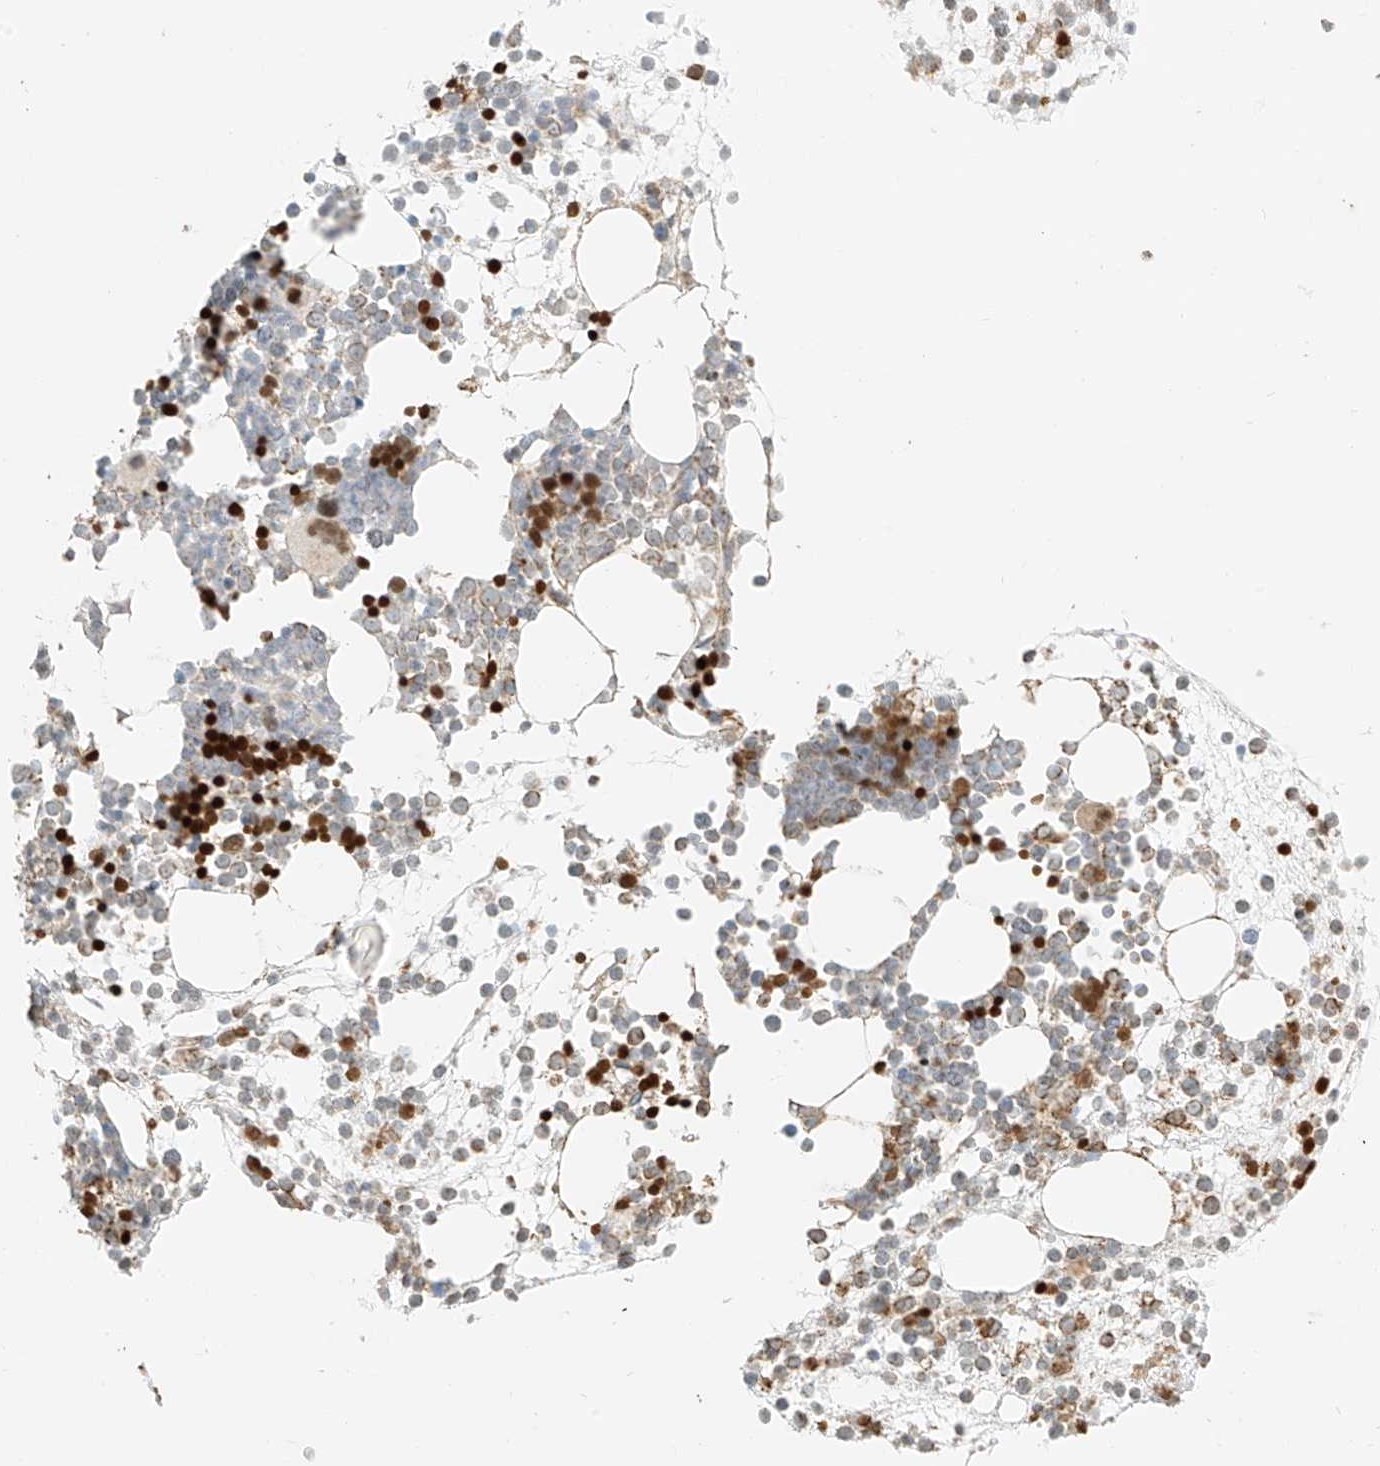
{"staining": {"intensity": "strong", "quantity": "25%-75%", "location": "nuclear"}, "tissue": "bone marrow", "cell_type": "Hematopoietic cells", "image_type": "normal", "snomed": [{"axis": "morphology", "description": "Normal tissue, NOS"}, {"axis": "topography", "description": "Bone marrow"}], "caption": "About 25%-75% of hematopoietic cells in normal human bone marrow exhibit strong nuclear protein positivity as visualized by brown immunohistochemical staining.", "gene": "MIPEP", "patient": {"sex": "male", "age": 54}}